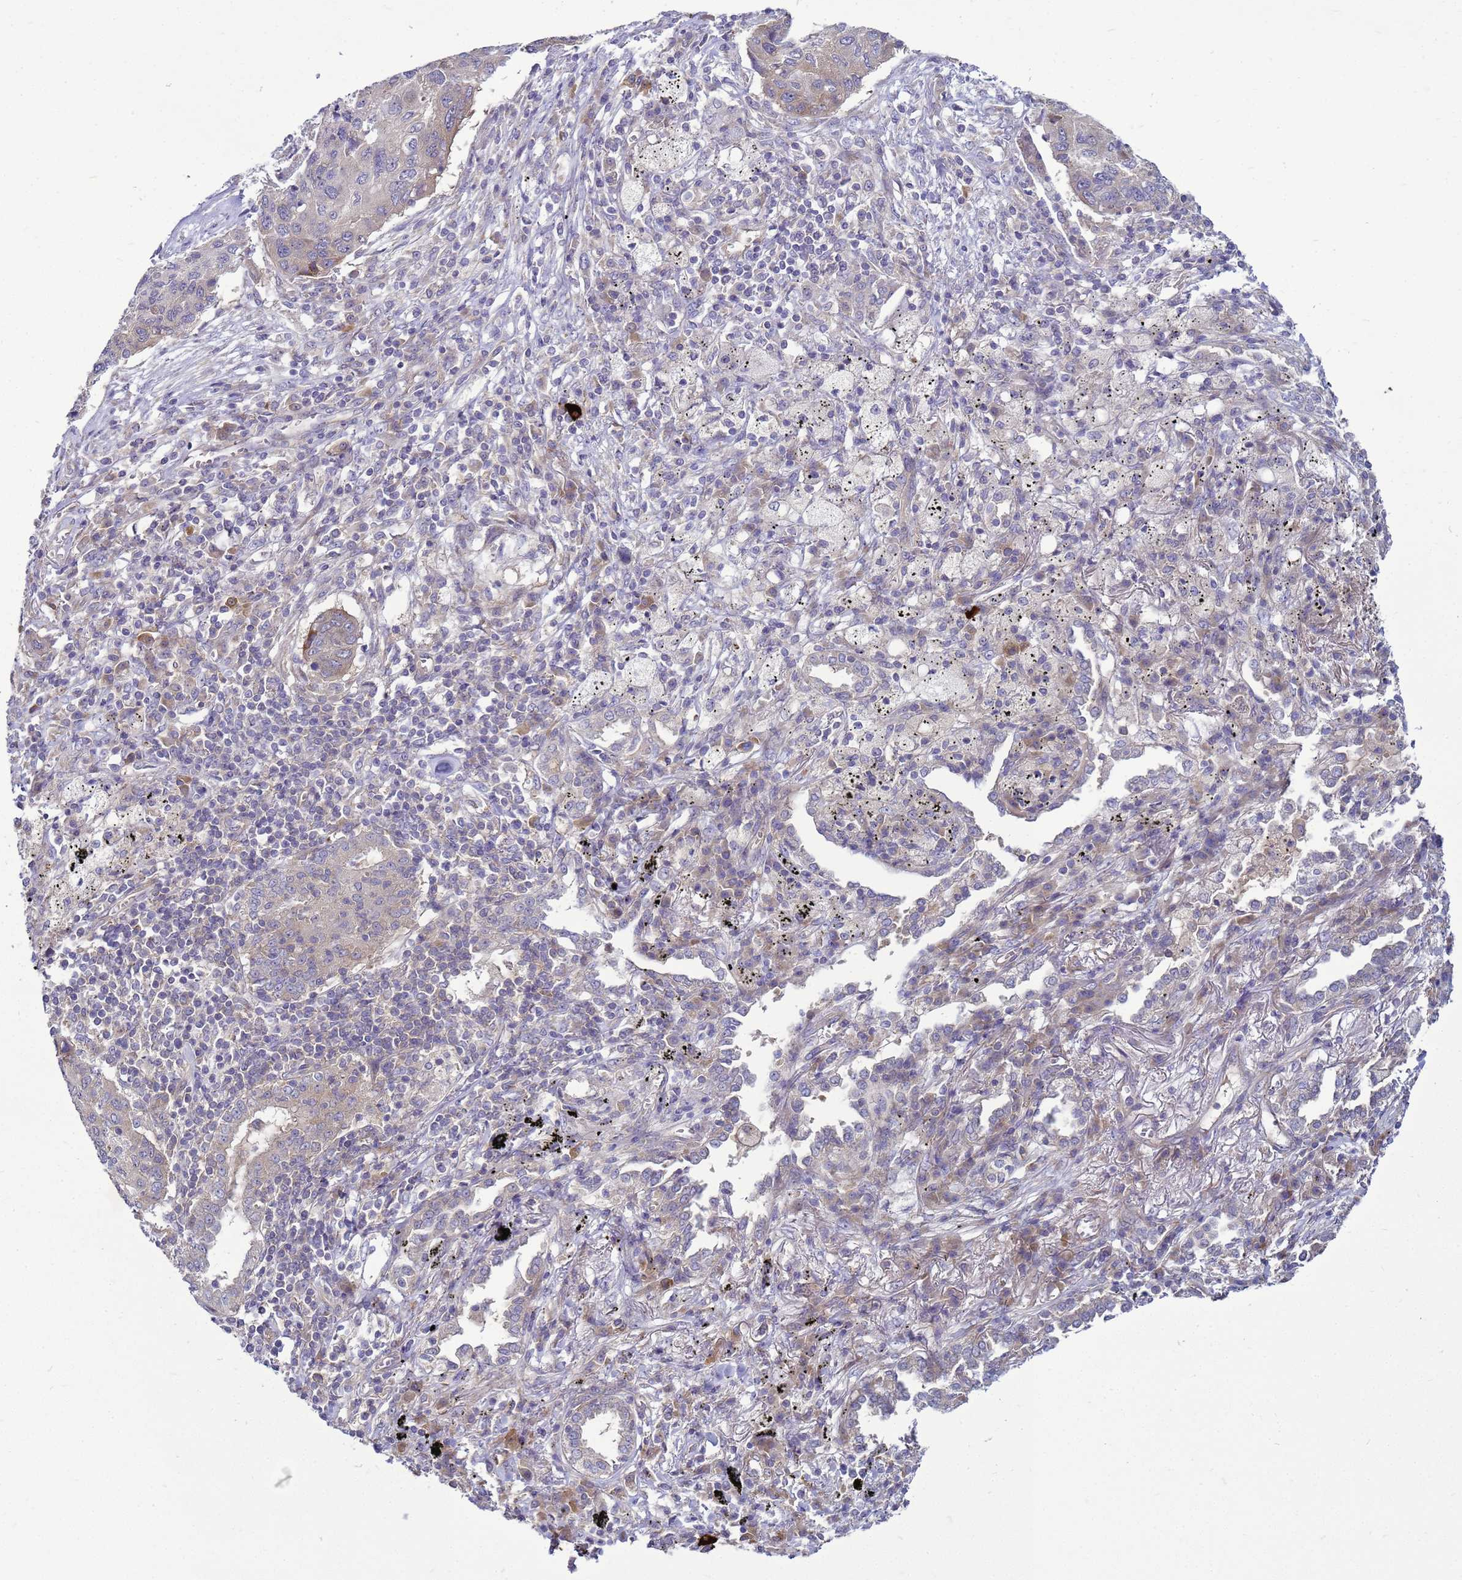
{"staining": {"intensity": "weak", "quantity": "25%-75%", "location": "cytoplasmic/membranous"}, "tissue": "lung cancer", "cell_type": "Tumor cells", "image_type": "cancer", "snomed": [{"axis": "morphology", "description": "Squamous cell carcinoma, NOS"}, {"axis": "topography", "description": "Lung"}], "caption": "Protein staining demonstrates weak cytoplasmic/membranous staining in about 25%-75% of tumor cells in lung cancer (squamous cell carcinoma).", "gene": "MON1B", "patient": {"sex": "female", "age": 63}}